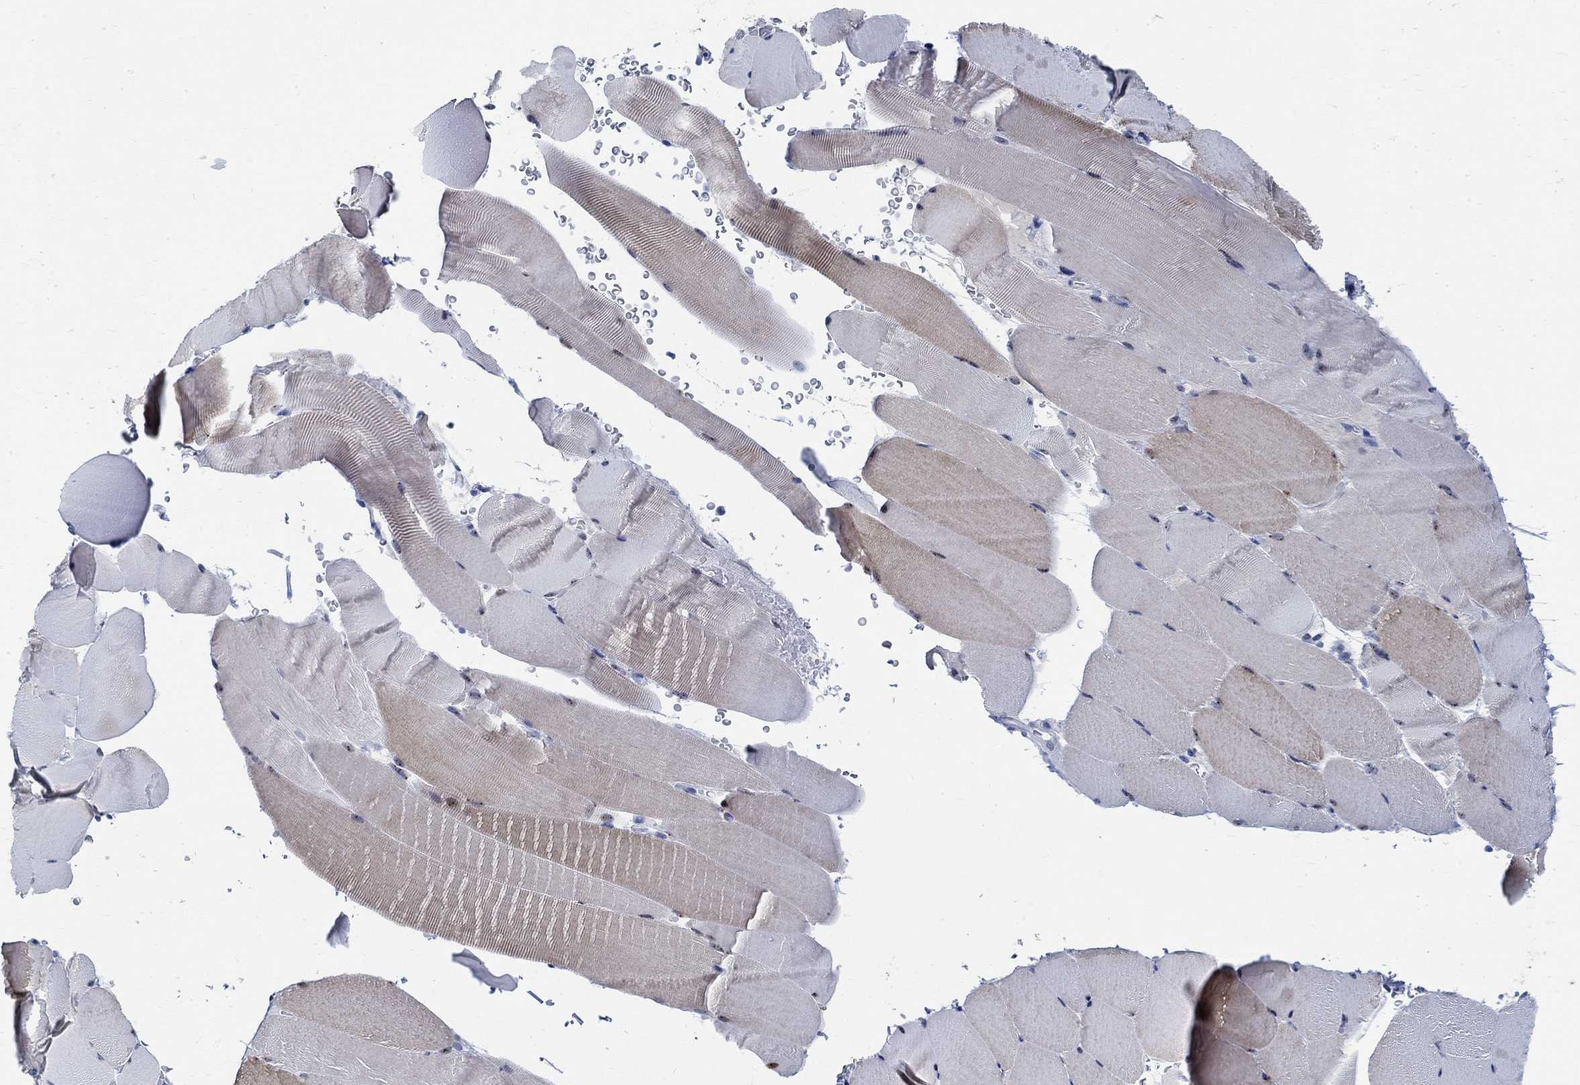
{"staining": {"intensity": "weak", "quantity": "<25%", "location": "nuclear"}, "tissue": "skeletal muscle", "cell_type": "Myocytes", "image_type": "normal", "snomed": [{"axis": "morphology", "description": "Normal tissue, NOS"}, {"axis": "topography", "description": "Skeletal muscle"}], "caption": "Myocytes are negative for protein expression in normal human skeletal muscle. (DAB immunohistochemistry (IHC) visualized using brightfield microscopy, high magnification).", "gene": "RBM20", "patient": {"sex": "female", "age": 37}}